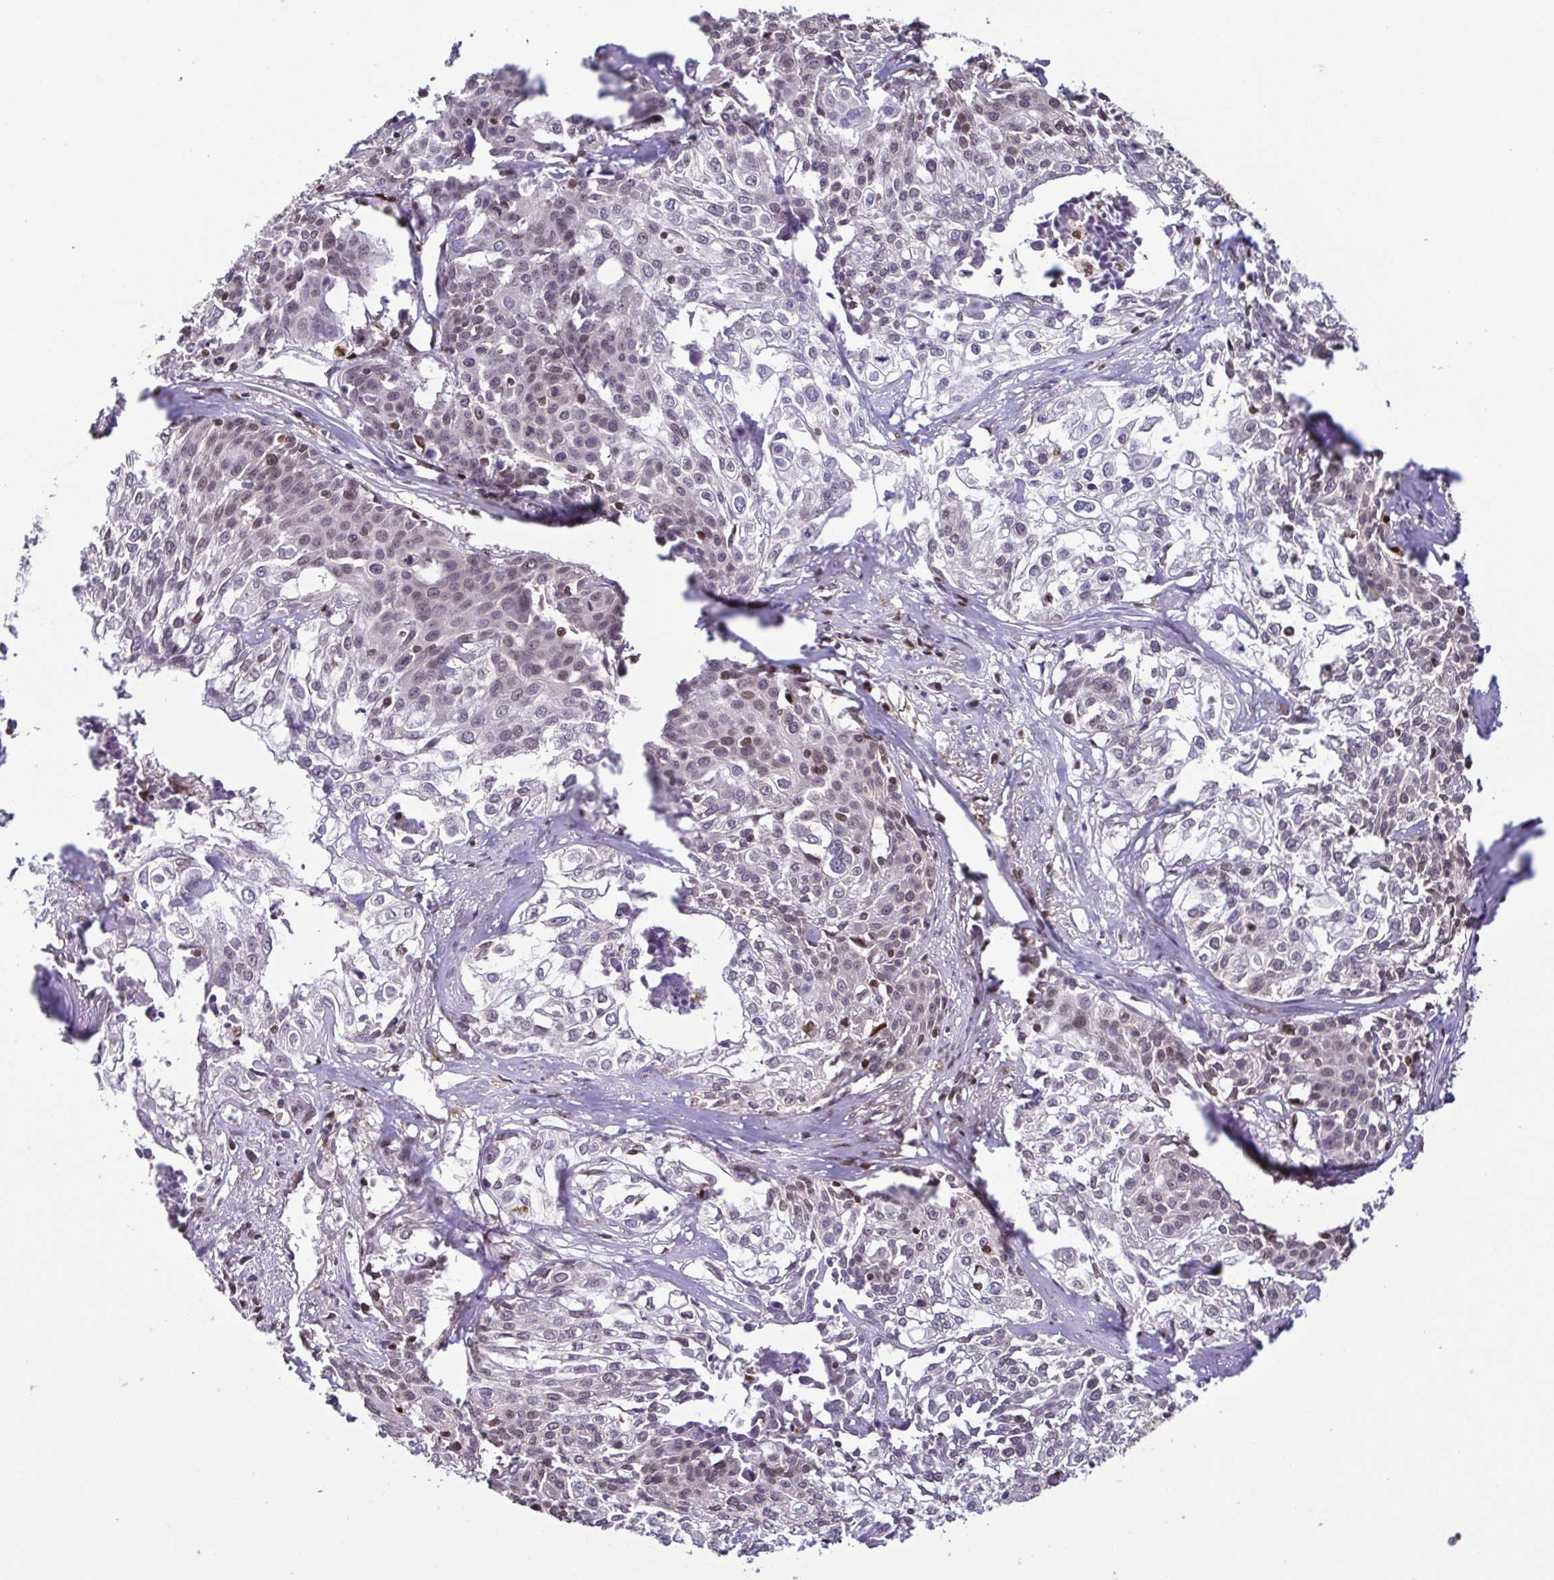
{"staining": {"intensity": "moderate", "quantity": "<25%", "location": "nuclear"}, "tissue": "cervical cancer", "cell_type": "Tumor cells", "image_type": "cancer", "snomed": [{"axis": "morphology", "description": "Squamous cell carcinoma, NOS"}, {"axis": "topography", "description": "Cervix"}], "caption": "Brown immunohistochemical staining in human cervical cancer (squamous cell carcinoma) shows moderate nuclear staining in about <25% of tumor cells.", "gene": "PSMB9", "patient": {"sex": "female", "age": 39}}